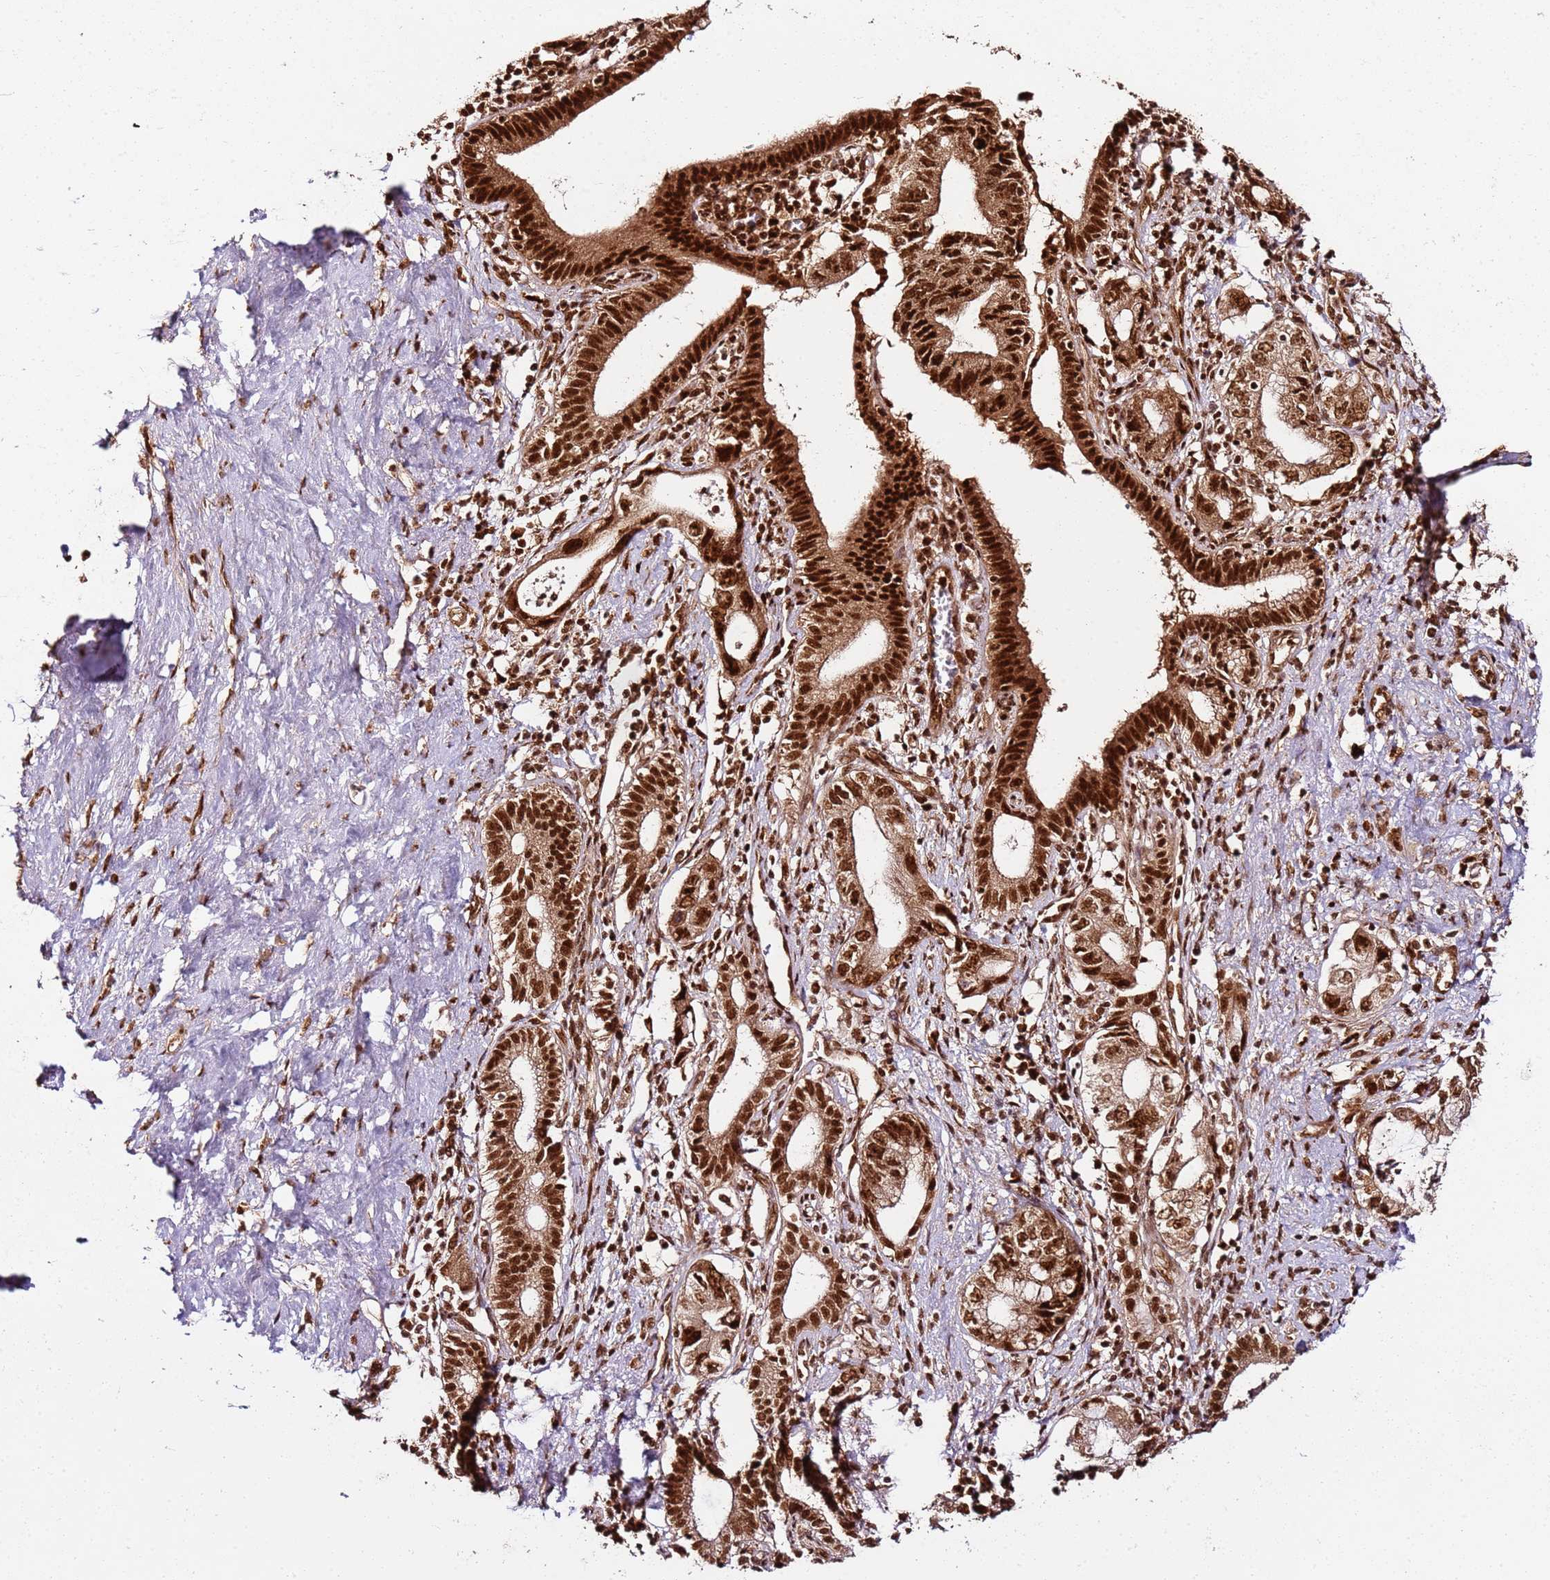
{"staining": {"intensity": "strong", "quantity": ">75%", "location": "nuclear"}, "tissue": "pancreatic cancer", "cell_type": "Tumor cells", "image_type": "cancer", "snomed": [{"axis": "morphology", "description": "Adenocarcinoma, NOS"}, {"axis": "topography", "description": "Pancreas"}], "caption": "Protein expression analysis of pancreatic adenocarcinoma reveals strong nuclear positivity in approximately >75% of tumor cells.", "gene": "XRN2", "patient": {"sex": "female", "age": 73}}